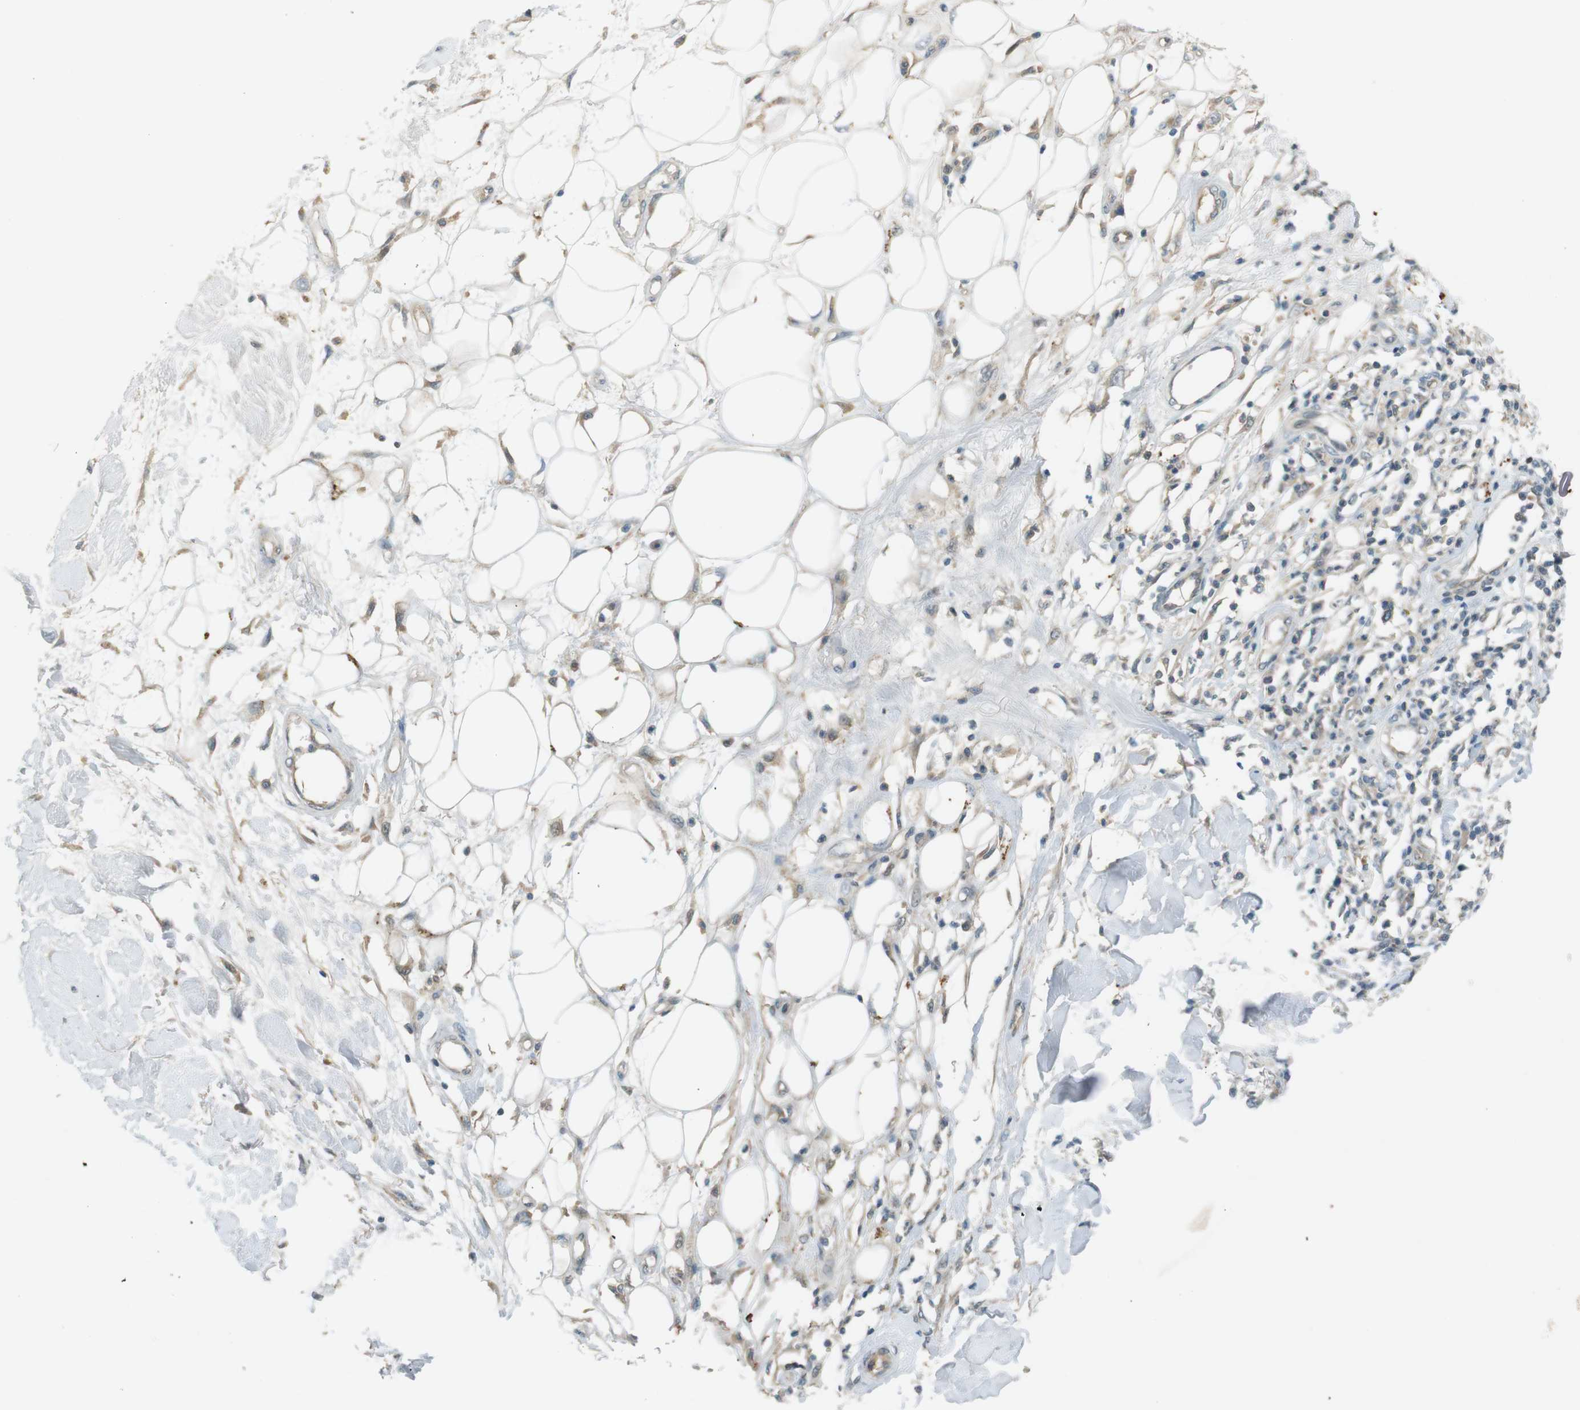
{"staining": {"intensity": "negative", "quantity": "none", "location": "none"}, "tissue": "adipose tissue", "cell_type": "Adipocytes", "image_type": "normal", "snomed": [{"axis": "morphology", "description": "Normal tissue, NOS"}, {"axis": "morphology", "description": "Squamous cell carcinoma, NOS"}, {"axis": "topography", "description": "Skin"}, {"axis": "topography", "description": "Peripheral nerve tissue"}], "caption": "There is no significant positivity in adipocytes of adipose tissue. (DAB immunohistochemistry visualized using brightfield microscopy, high magnification).", "gene": "ZDHHC20", "patient": {"sex": "male", "age": 83}}